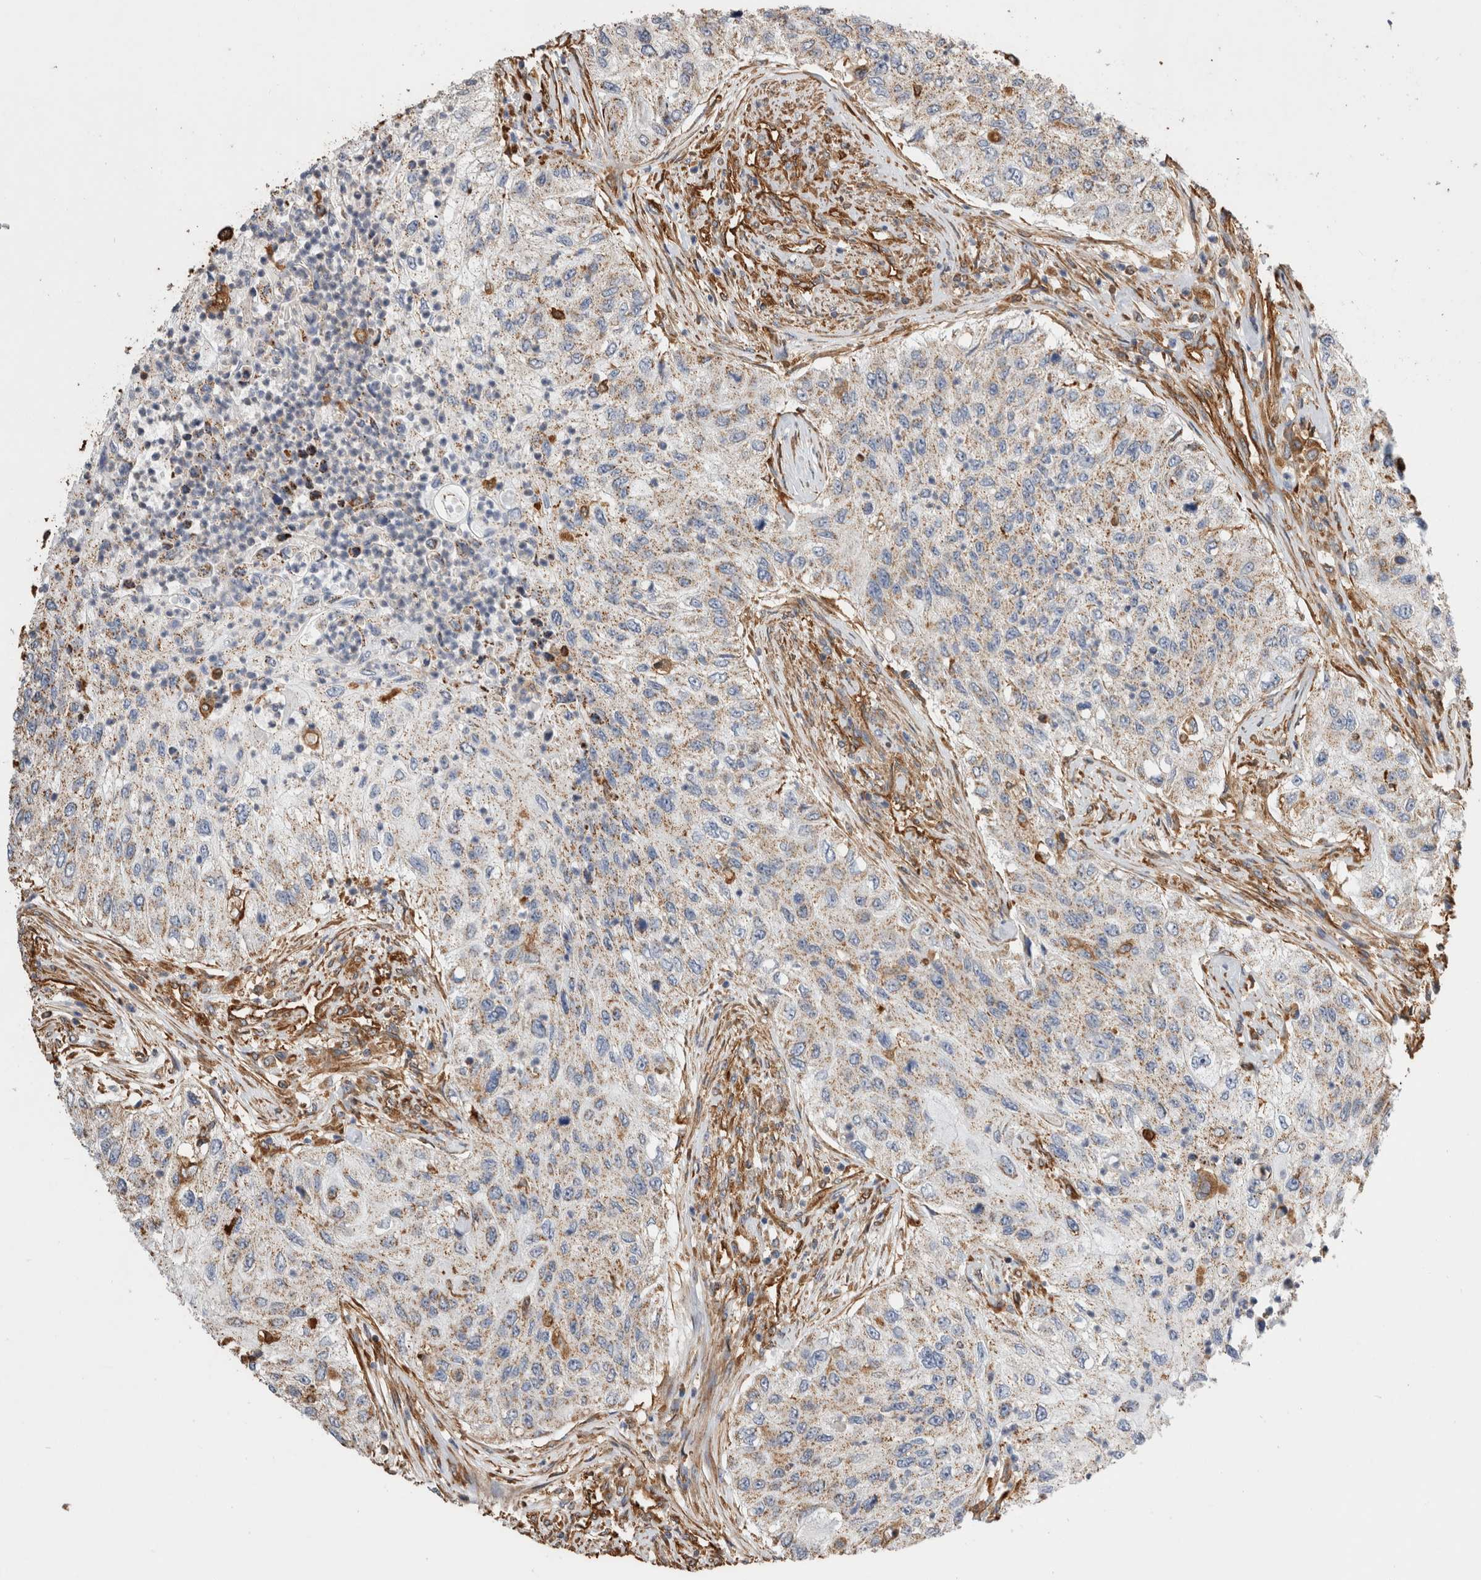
{"staining": {"intensity": "weak", "quantity": ">75%", "location": "cytoplasmic/membranous"}, "tissue": "urothelial cancer", "cell_type": "Tumor cells", "image_type": "cancer", "snomed": [{"axis": "morphology", "description": "Urothelial carcinoma, High grade"}, {"axis": "topography", "description": "Urinary bladder"}], "caption": "Approximately >75% of tumor cells in urothelial cancer exhibit weak cytoplasmic/membranous protein expression as visualized by brown immunohistochemical staining.", "gene": "ZNF397", "patient": {"sex": "female", "age": 60}}